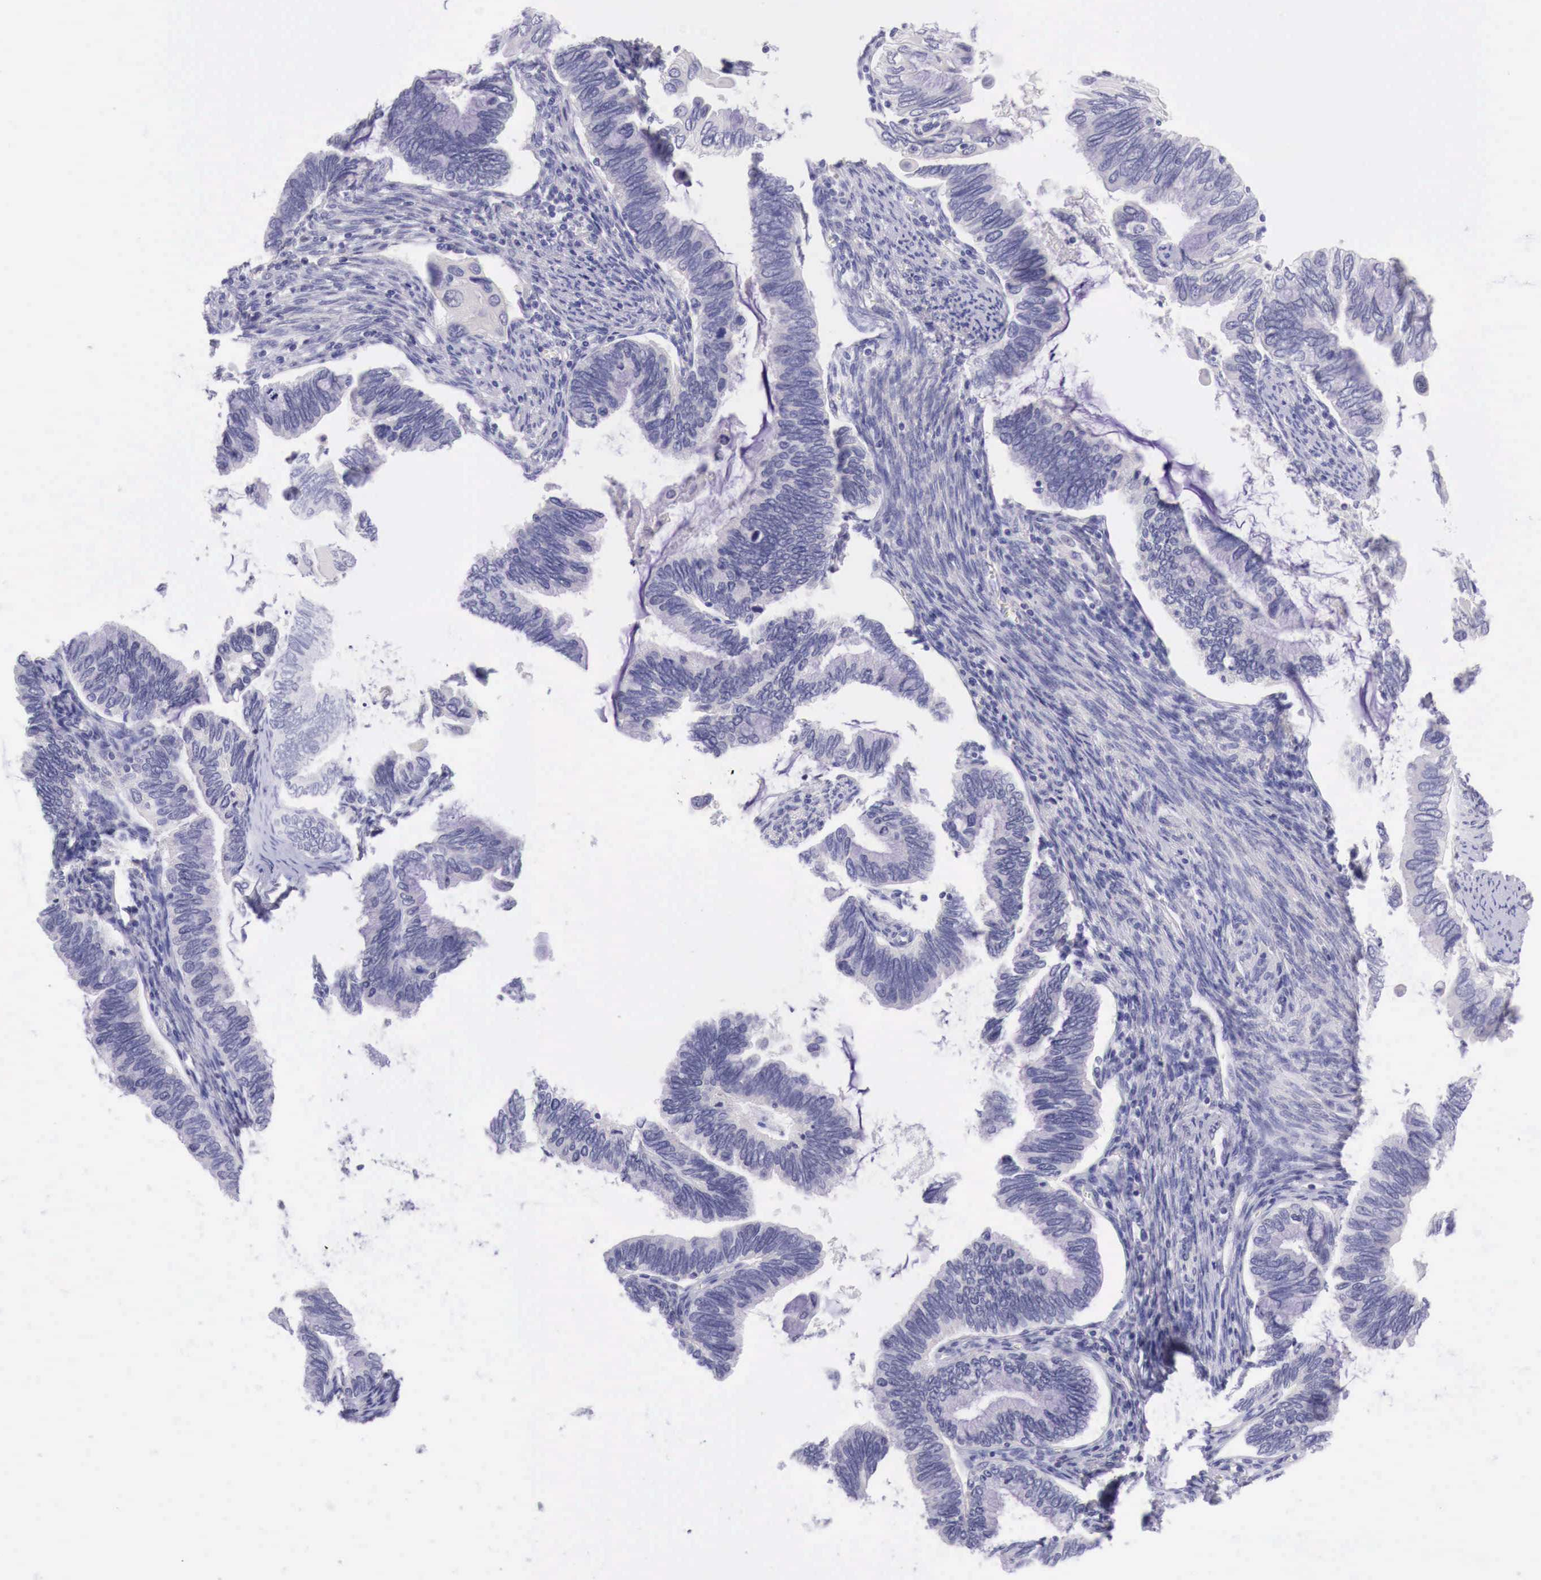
{"staining": {"intensity": "negative", "quantity": "none", "location": "none"}, "tissue": "cervical cancer", "cell_type": "Tumor cells", "image_type": "cancer", "snomed": [{"axis": "morphology", "description": "Adenocarcinoma, NOS"}, {"axis": "topography", "description": "Cervix"}], "caption": "Cervical adenocarcinoma was stained to show a protein in brown. There is no significant expression in tumor cells. (Immunohistochemistry, brightfield microscopy, high magnification).", "gene": "BCL6", "patient": {"sex": "female", "age": 49}}